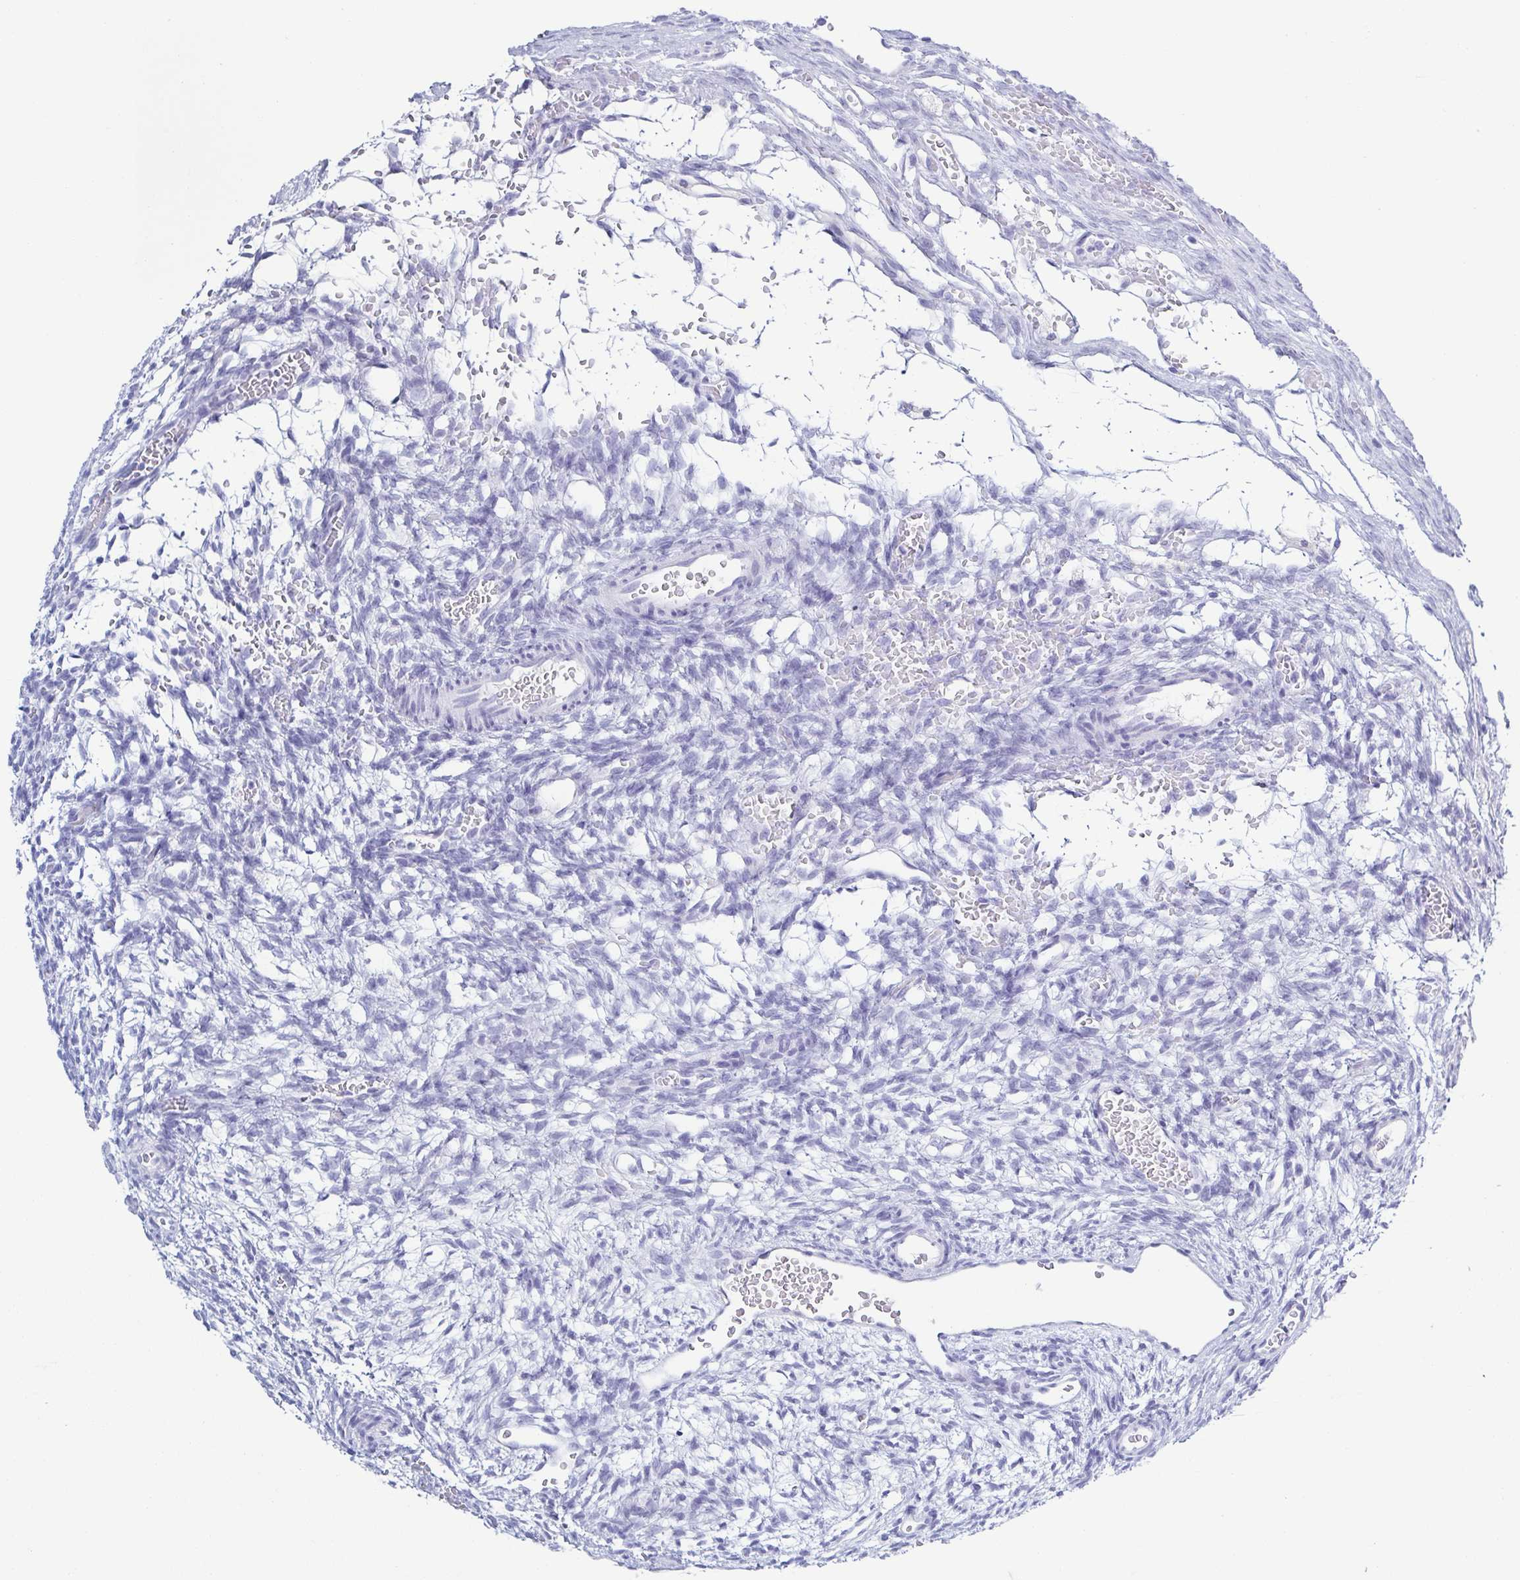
{"staining": {"intensity": "negative", "quantity": "none", "location": "none"}, "tissue": "ovary", "cell_type": "Ovarian stroma cells", "image_type": "normal", "snomed": [{"axis": "morphology", "description": "Normal tissue, NOS"}, {"axis": "topography", "description": "Ovary"}], "caption": "The immunohistochemistry (IHC) micrograph has no significant expression in ovarian stroma cells of ovary. The staining is performed using DAB brown chromogen with nuclei counter-stained in using hematoxylin.", "gene": "ZG16B", "patient": {"sex": "female", "age": 34}}